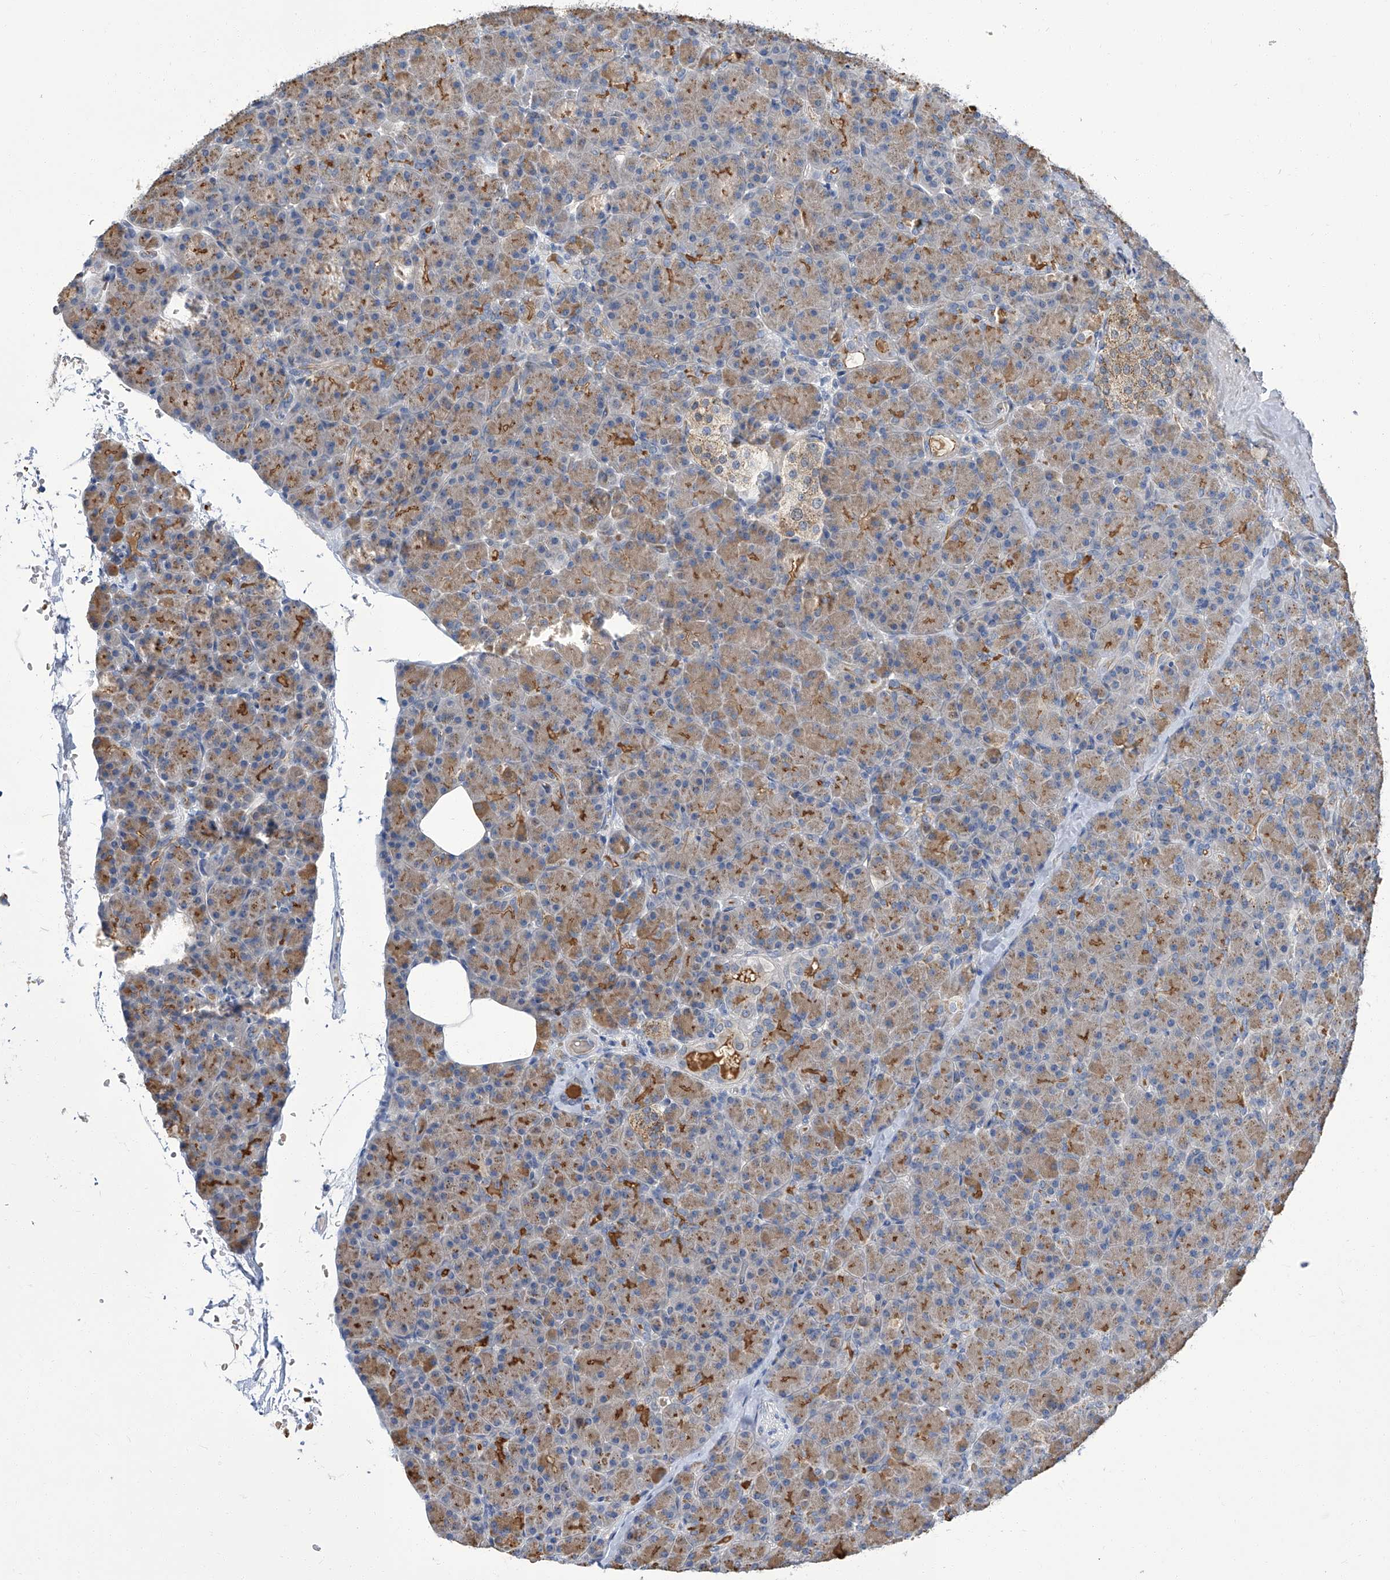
{"staining": {"intensity": "moderate", "quantity": "25%-75%", "location": "cytoplasmic/membranous"}, "tissue": "pancreas", "cell_type": "Exocrine glandular cells", "image_type": "normal", "snomed": [{"axis": "morphology", "description": "Normal tissue, NOS"}, {"axis": "topography", "description": "Pancreas"}], "caption": "IHC image of unremarkable human pancreas stained for a protein (brown), which displays medium levels of moderate cytoplasmic/membranous expression in about 25%-75% of exocrine glandular cells.", "gene": "PARD3", "patient": {"sex": "female", "age": 43}}